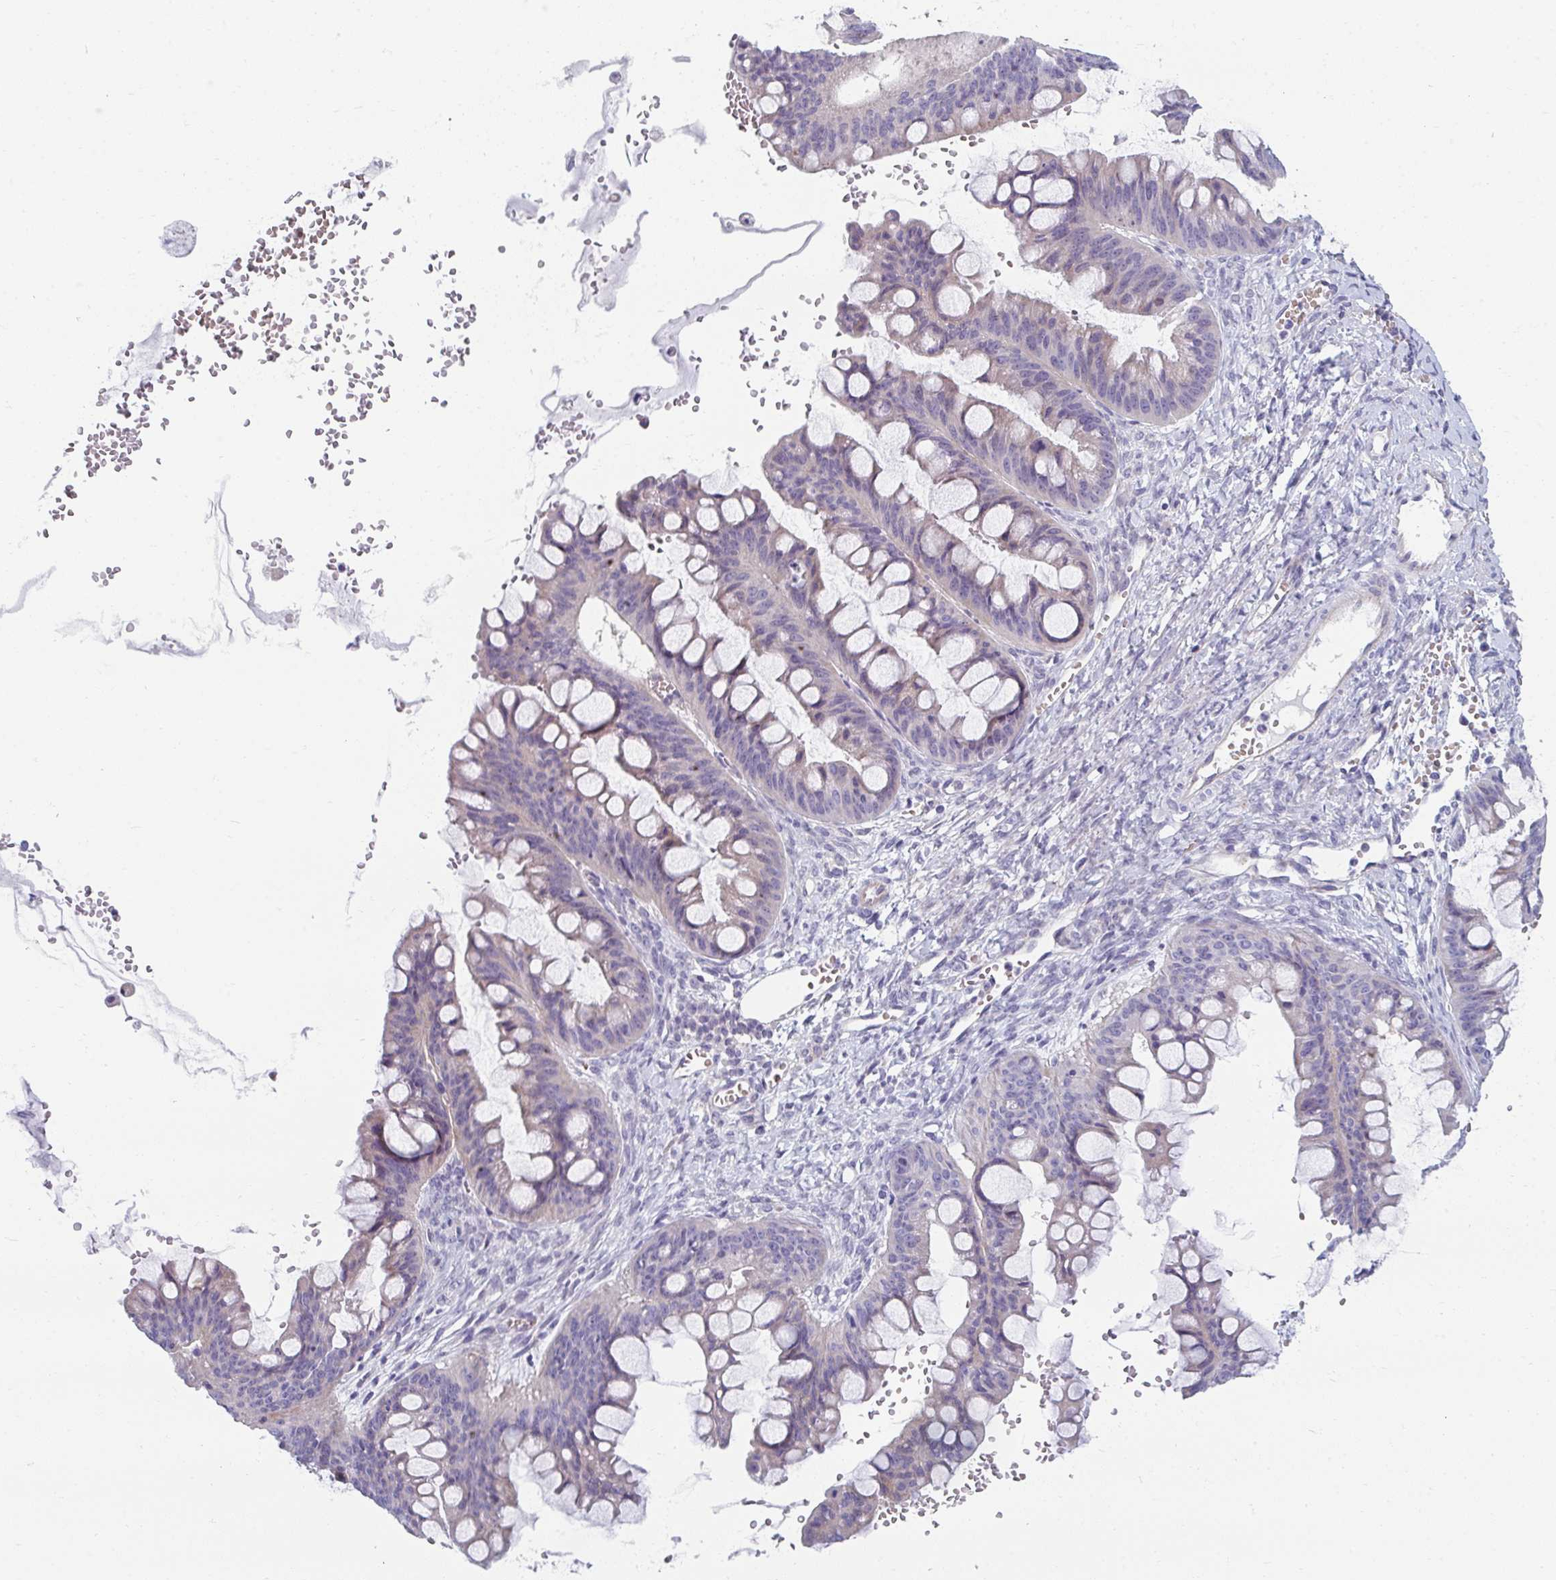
{"staining": {"intensity": "moderate", "quantity": "25%-75%", "location": "cytoplasmic/membranous"}, "tissue": "ovarian cancer", "cell_type": "Tumor cells", "image_type": "cancer", "snomed": [{"axis": "morphology", "description": "Cystadenocarcinoma, mucinous, NOS"}, {"axis": "topography", "description": "Ovary"}], "caption": "The immunohistochemical stain shows moderate cytoplasmic/membranous positivity in tumor cells of ovarian cancer tissue.", "gene": "EIF1AD", "patient": {"sex": "female", "age": 73}}